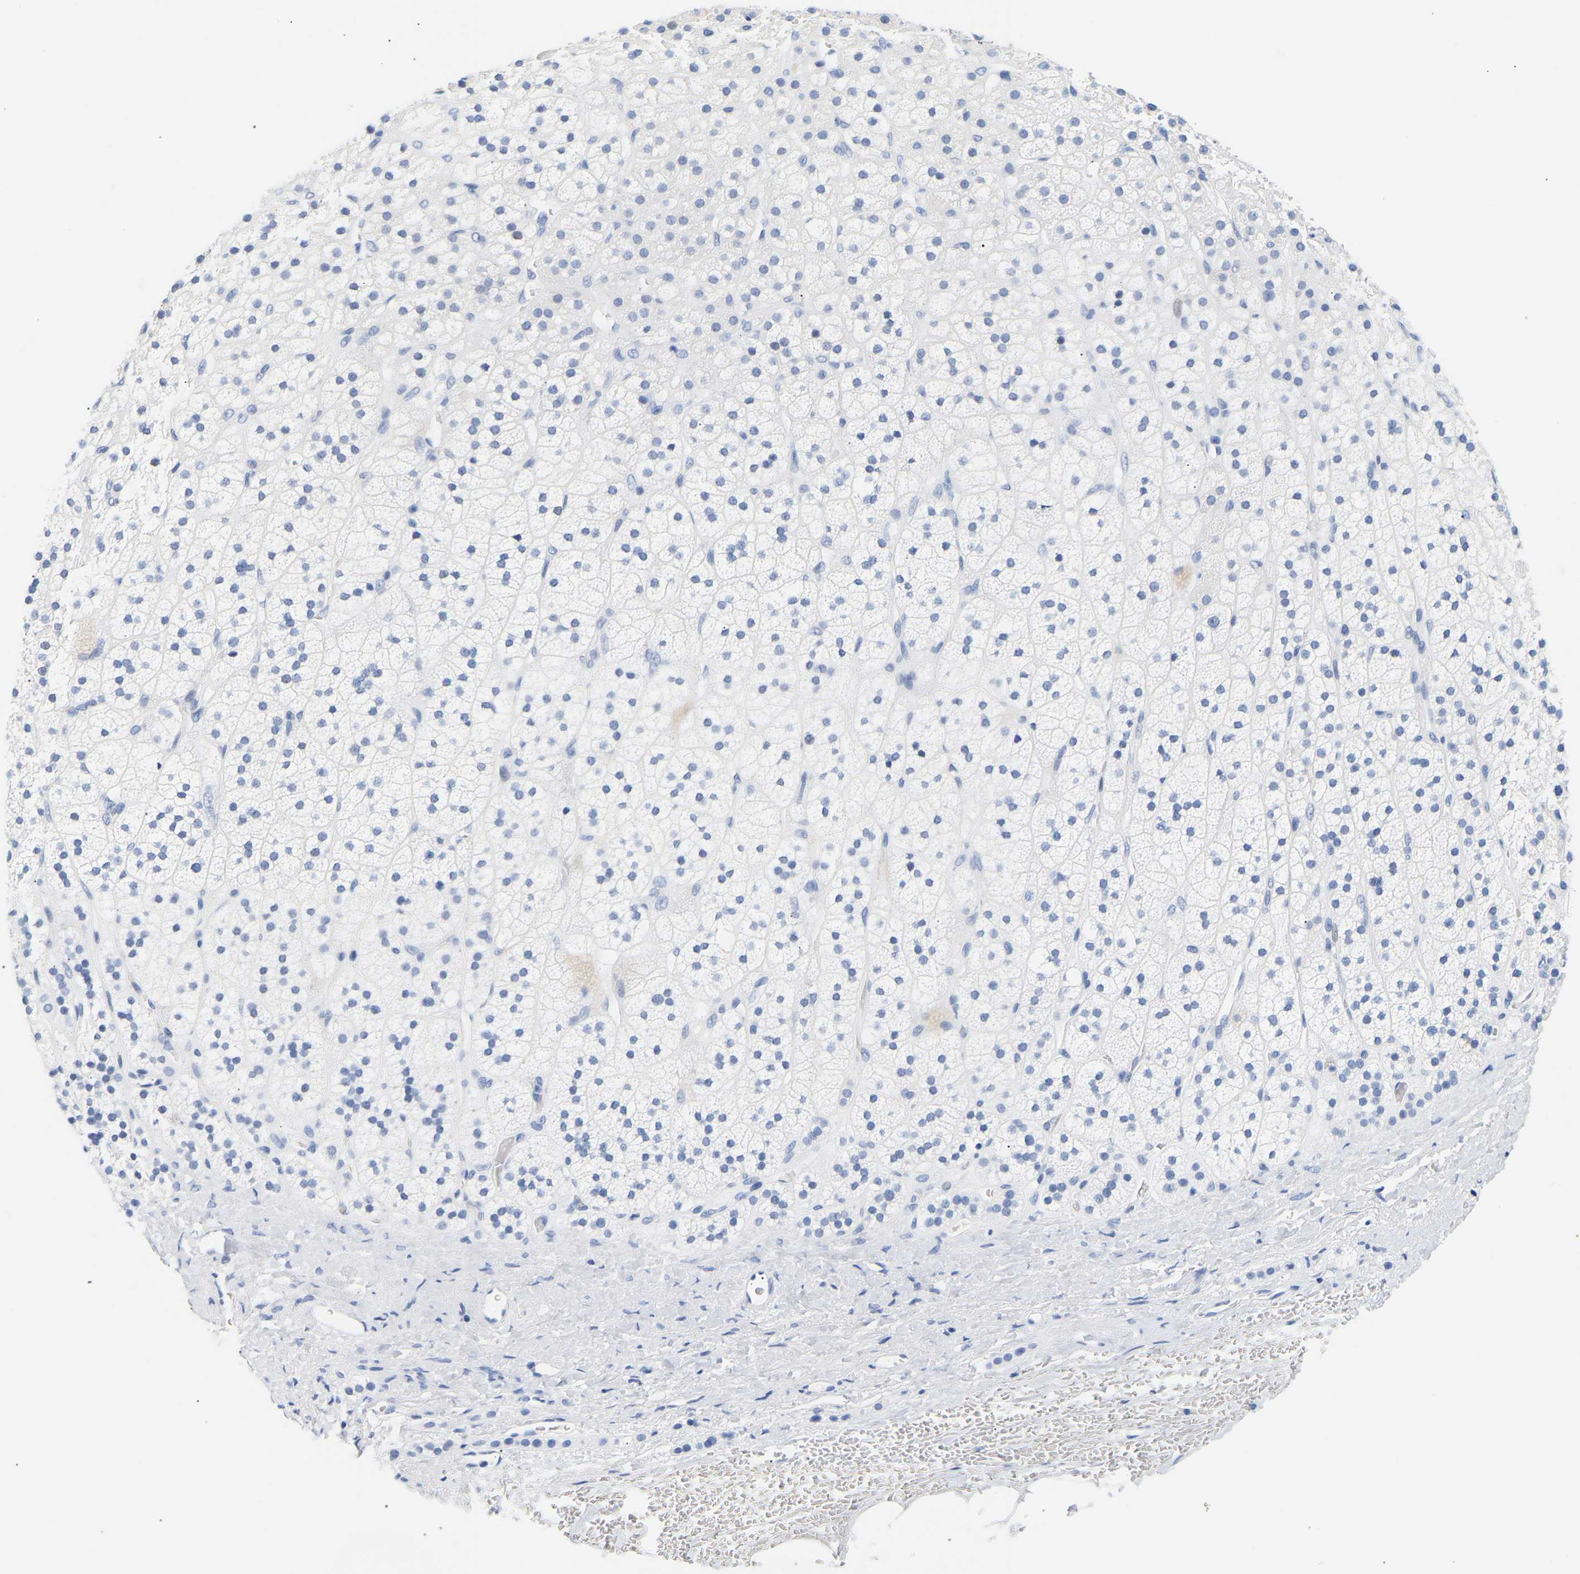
{"staining": {"intensity": "negative", "quantity": "none", "location": "none"}, "tissue": "adrenal gland", "cell_type": "Glandular cells", "image_type": "normal", "snomed": [{"axis": "morphology", "description": "Normal tissue, NOS"}, {"axis": "topography", "description": "Adrenal gland"}], "caption": "Unremarkable adrenal gland was stained to show a protein in brown. There is no significant staining in glandular cells. (DAB IHC with hematoxylin counter stain).", "gene": "SPINK2", "patient": {"sex": "male", "age": 56}}